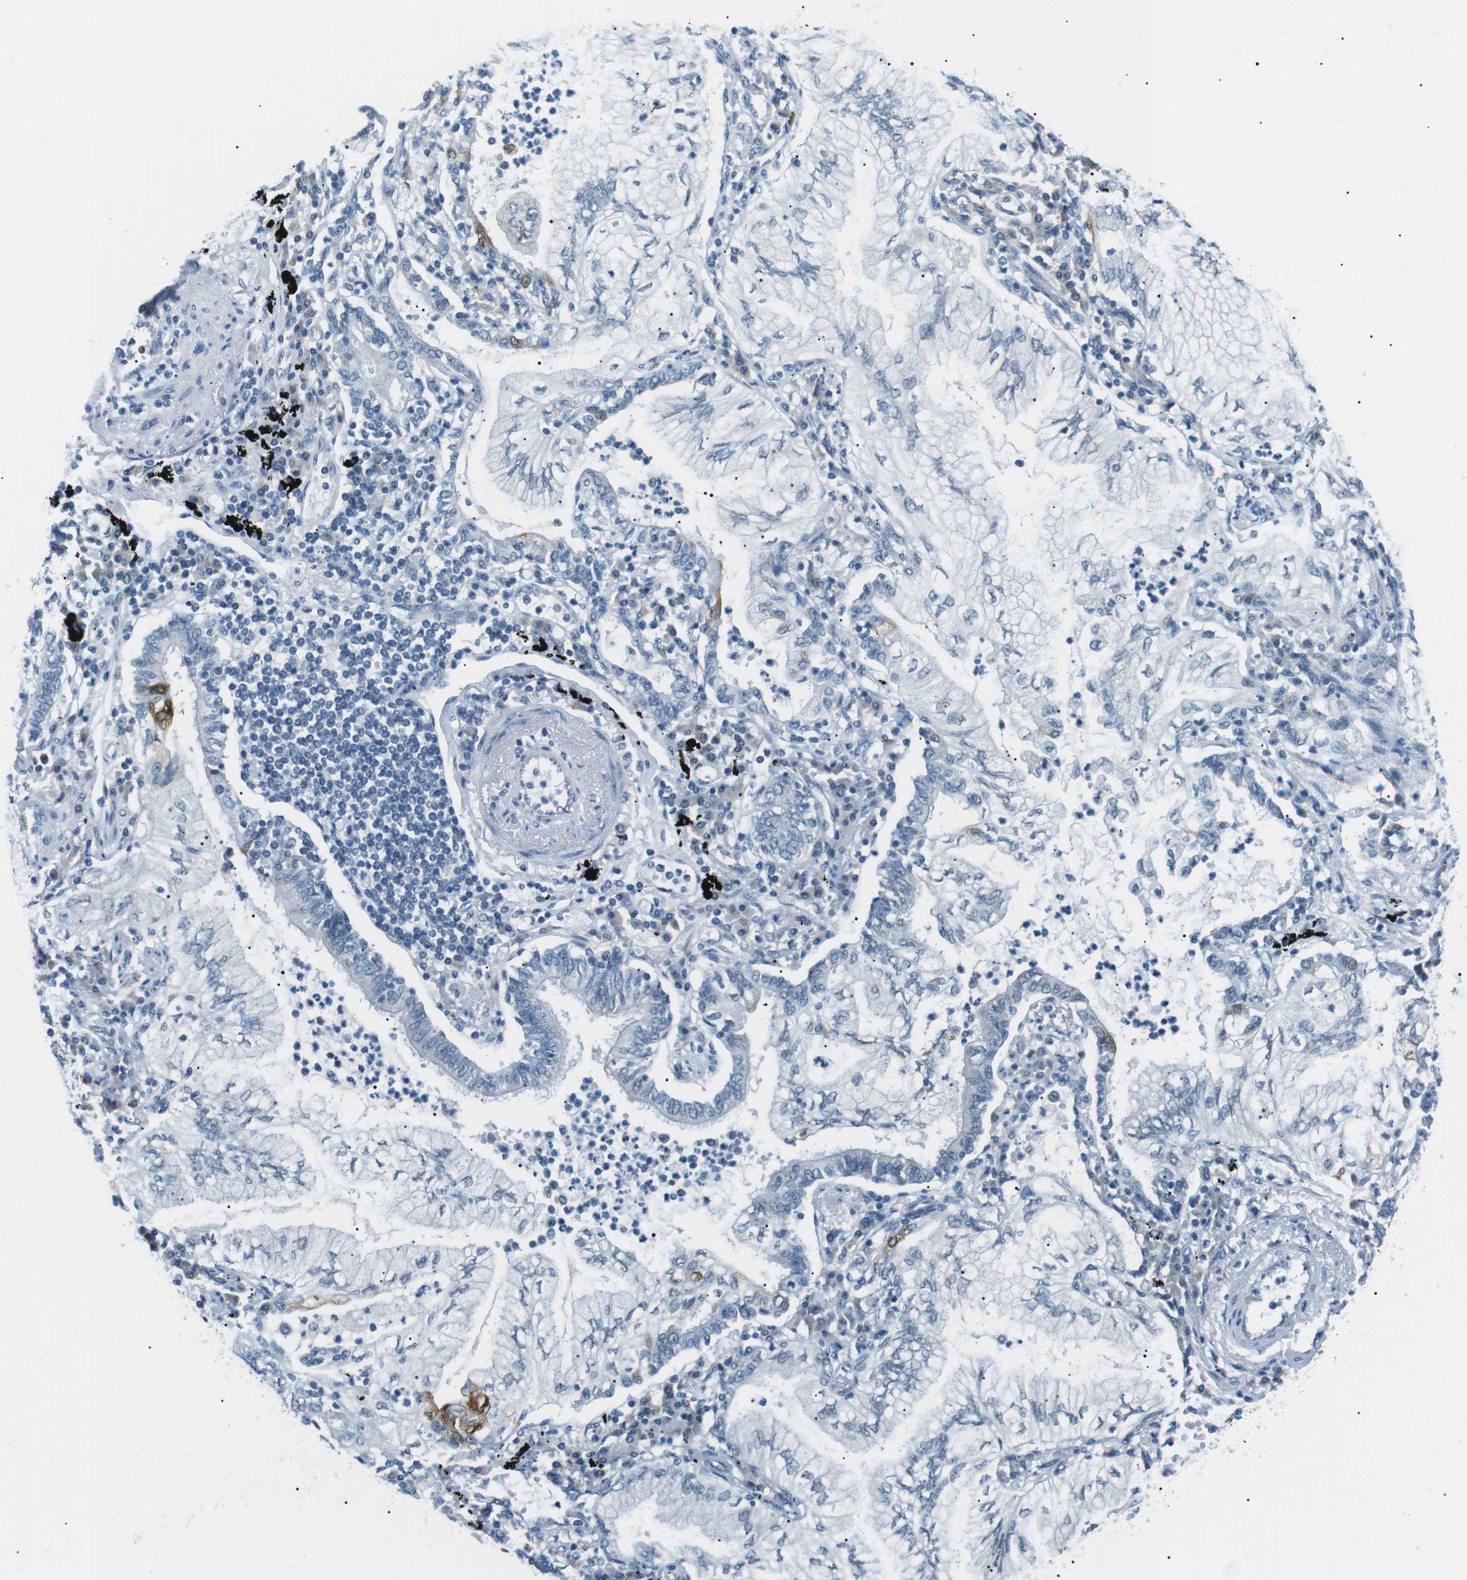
{"staining": {"intensity": "negative", "quantity": "none", "location": "none"}, "tissue": "lung cancer", "cell_type": "Tumor cells", "image_type": "cancer", "snomed": [{"axis": "morphology", "description": "Normal tissue, NOS"}, {"axis": "morphology", "description": "Adenocarcinoma, NOS"}, {"axis": "topography", "description": "Bronchus"}, {"axis": "topography", "description": "Lung"}], "caption": "An immunohistochemistry histopathology image of lung cancer is shown. There is no staining in tumor cells of lung cancer. The staining is performed using DAB (3,3'-diaminobenzidine) brown chromogen with nuclei counter-stained in using hematoxylin.", "gene": "SERPINB2", "patient": {"sex": "female", "age": 70}}